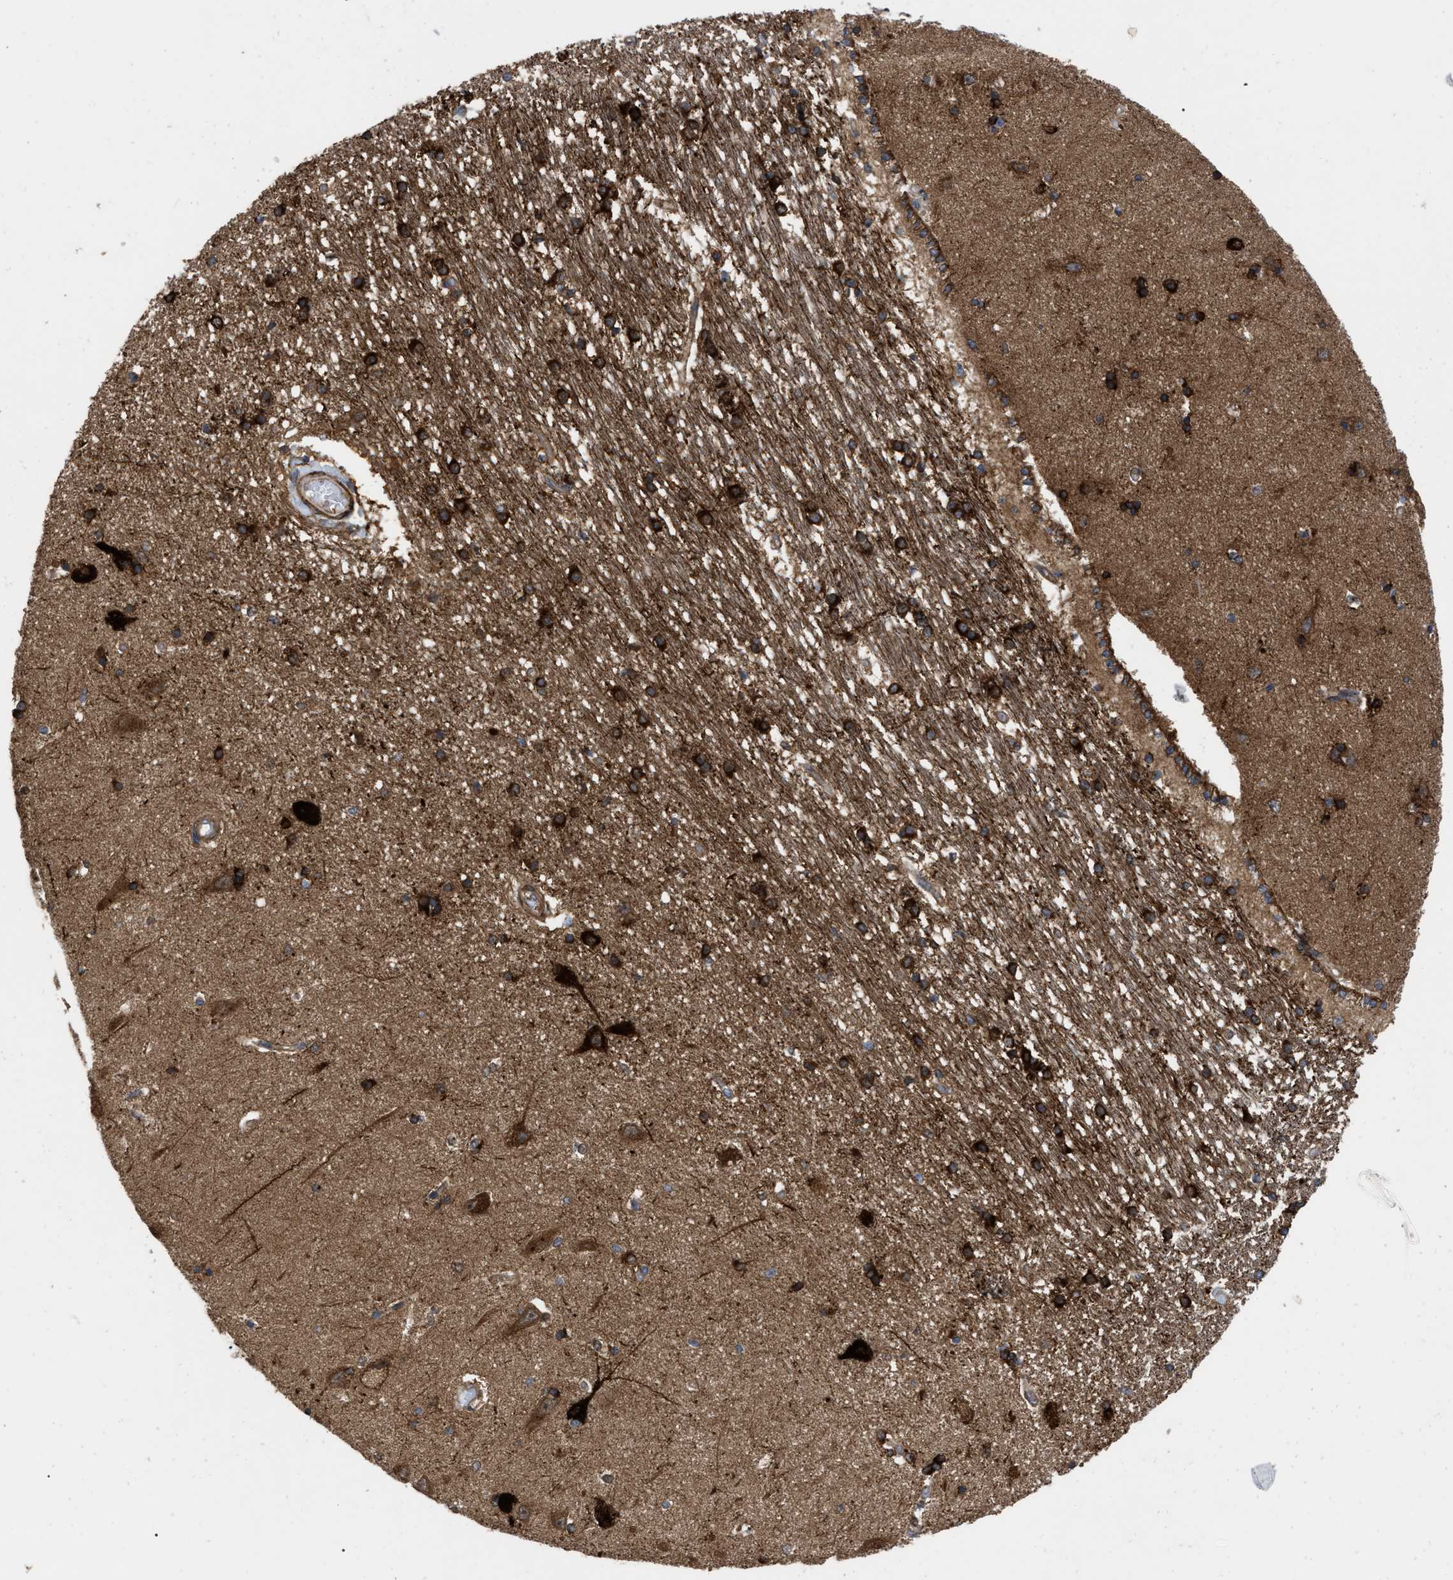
{"staining": {"intensity": "strong", "quantity": ">75%", "location": "cytoplasmic/membranous"}, "tissue": "hippocampus", "cell_type": "Glial cells", "image_type": "normal", "snomed": [{"axis": "morphology", "description": "Normal tissue, NOS"}, {"axis": "topography", "description": "Hippocampus"}], "caption": "Glial cells reveal high levels of strong cytoplasmic/membranous expression in about >75% of cells in unremarkable human hippocampus.", "gene": "RABEP1", "patient": {"sex": "male", "age": 45}}